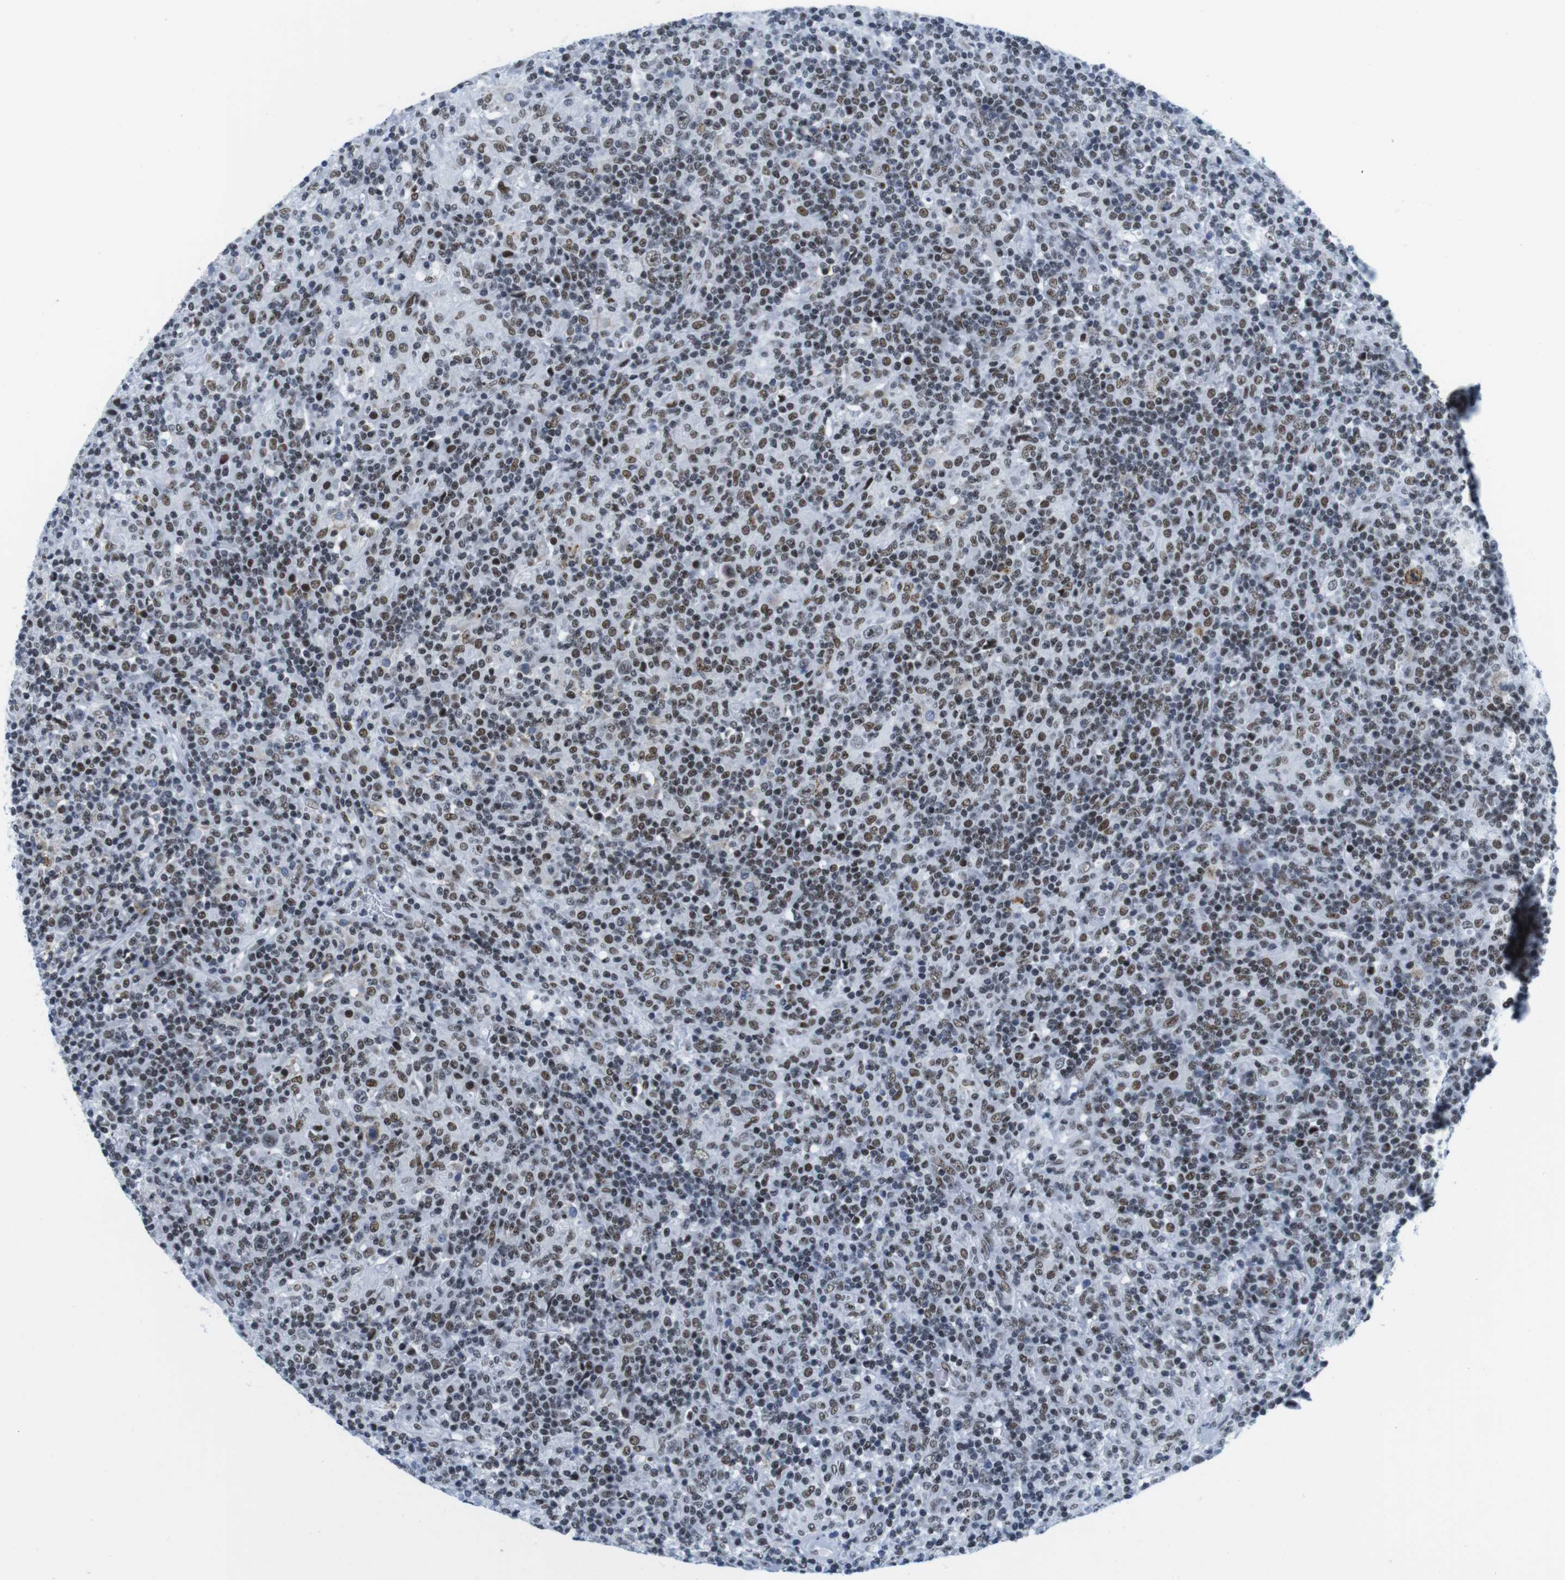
{"staining": {"intensity": "weak", "quantity": "25%-75%", "location": "nuclear"}, "tissue": "lymphoma", "cell_type": "Tumor cells", "image_type": "cancer", "snomed": [{"axis": "morphology", "description": "Hodgkin's disease, NOS"}, {"axis": "topography", "description": "Lymph node"}], "caption": "High-magnification brightfield microscopy of Hodgkin's disease stained with DAB (3,3'-diaminobenzidine) (brown) and counterstained with hematoxylin (blue). tumor cells exhibit weak nuclear positivity is present in about25%-75% of cells.", "gene": "IFI16", "patient": {"sex": "male", "age": 70}}